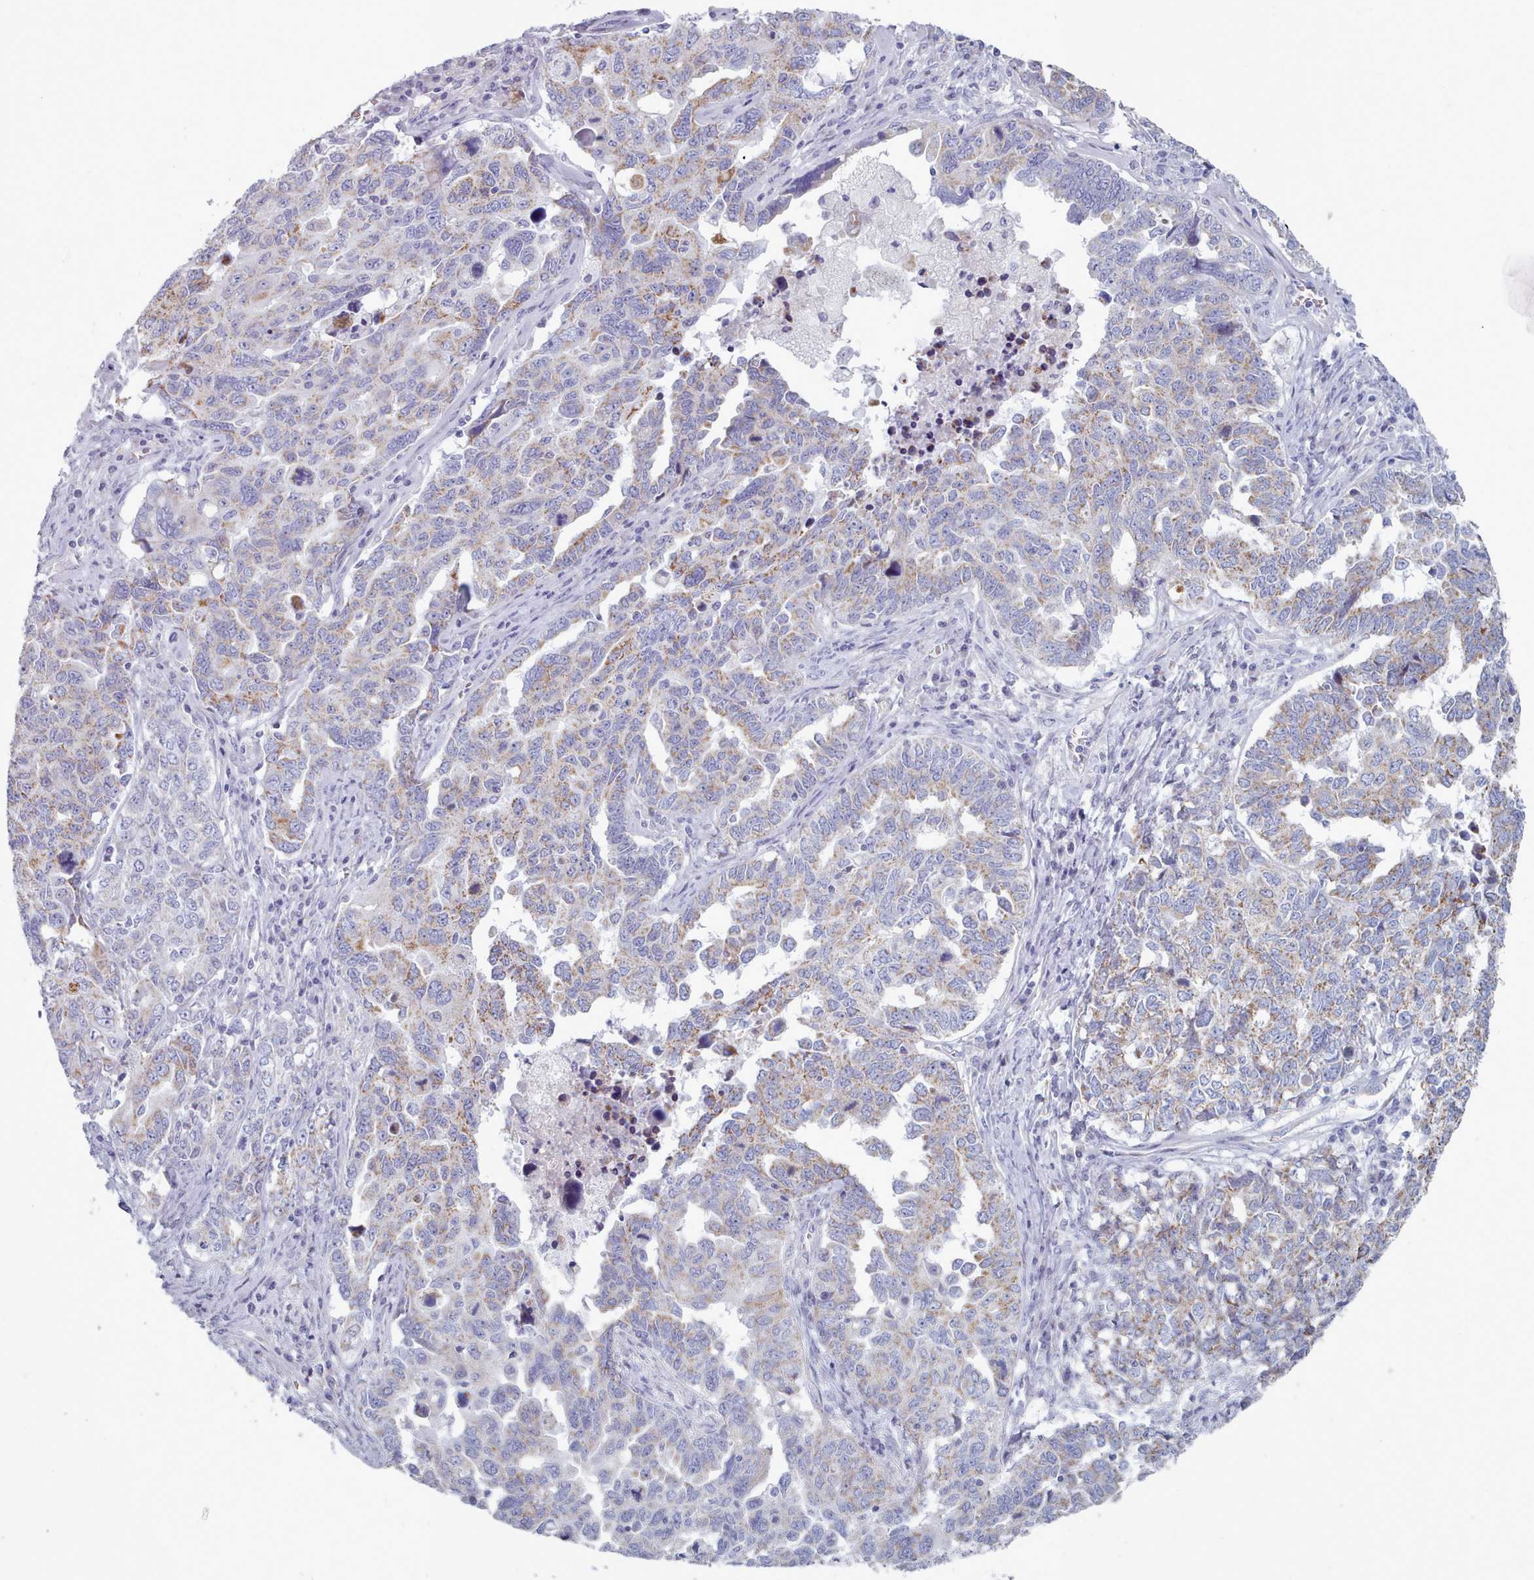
{"staining": {"intensity": "moderate", "quantity": "<25%", "location": "cytoplasmic/membranous"}, "tissue": "ovarian cancer", "cell_type": "Tumor cells", "image_type": "cancer", "snomed": [{"axis": "morphology", "description": "Carcinoma, endometroid"}, {"axis": "topography", "description": "Ovary"}], "caption": "Immunohistochemistry histopathology image of human ovarian endometroid carcinoma stained for a protein (brown), which reveals low levels of moderate cytoplasmic/membranous positivity in about <25% of tumor cells.", "gene": "HAO1", "patient": {"sex": "female", "age": 62}}